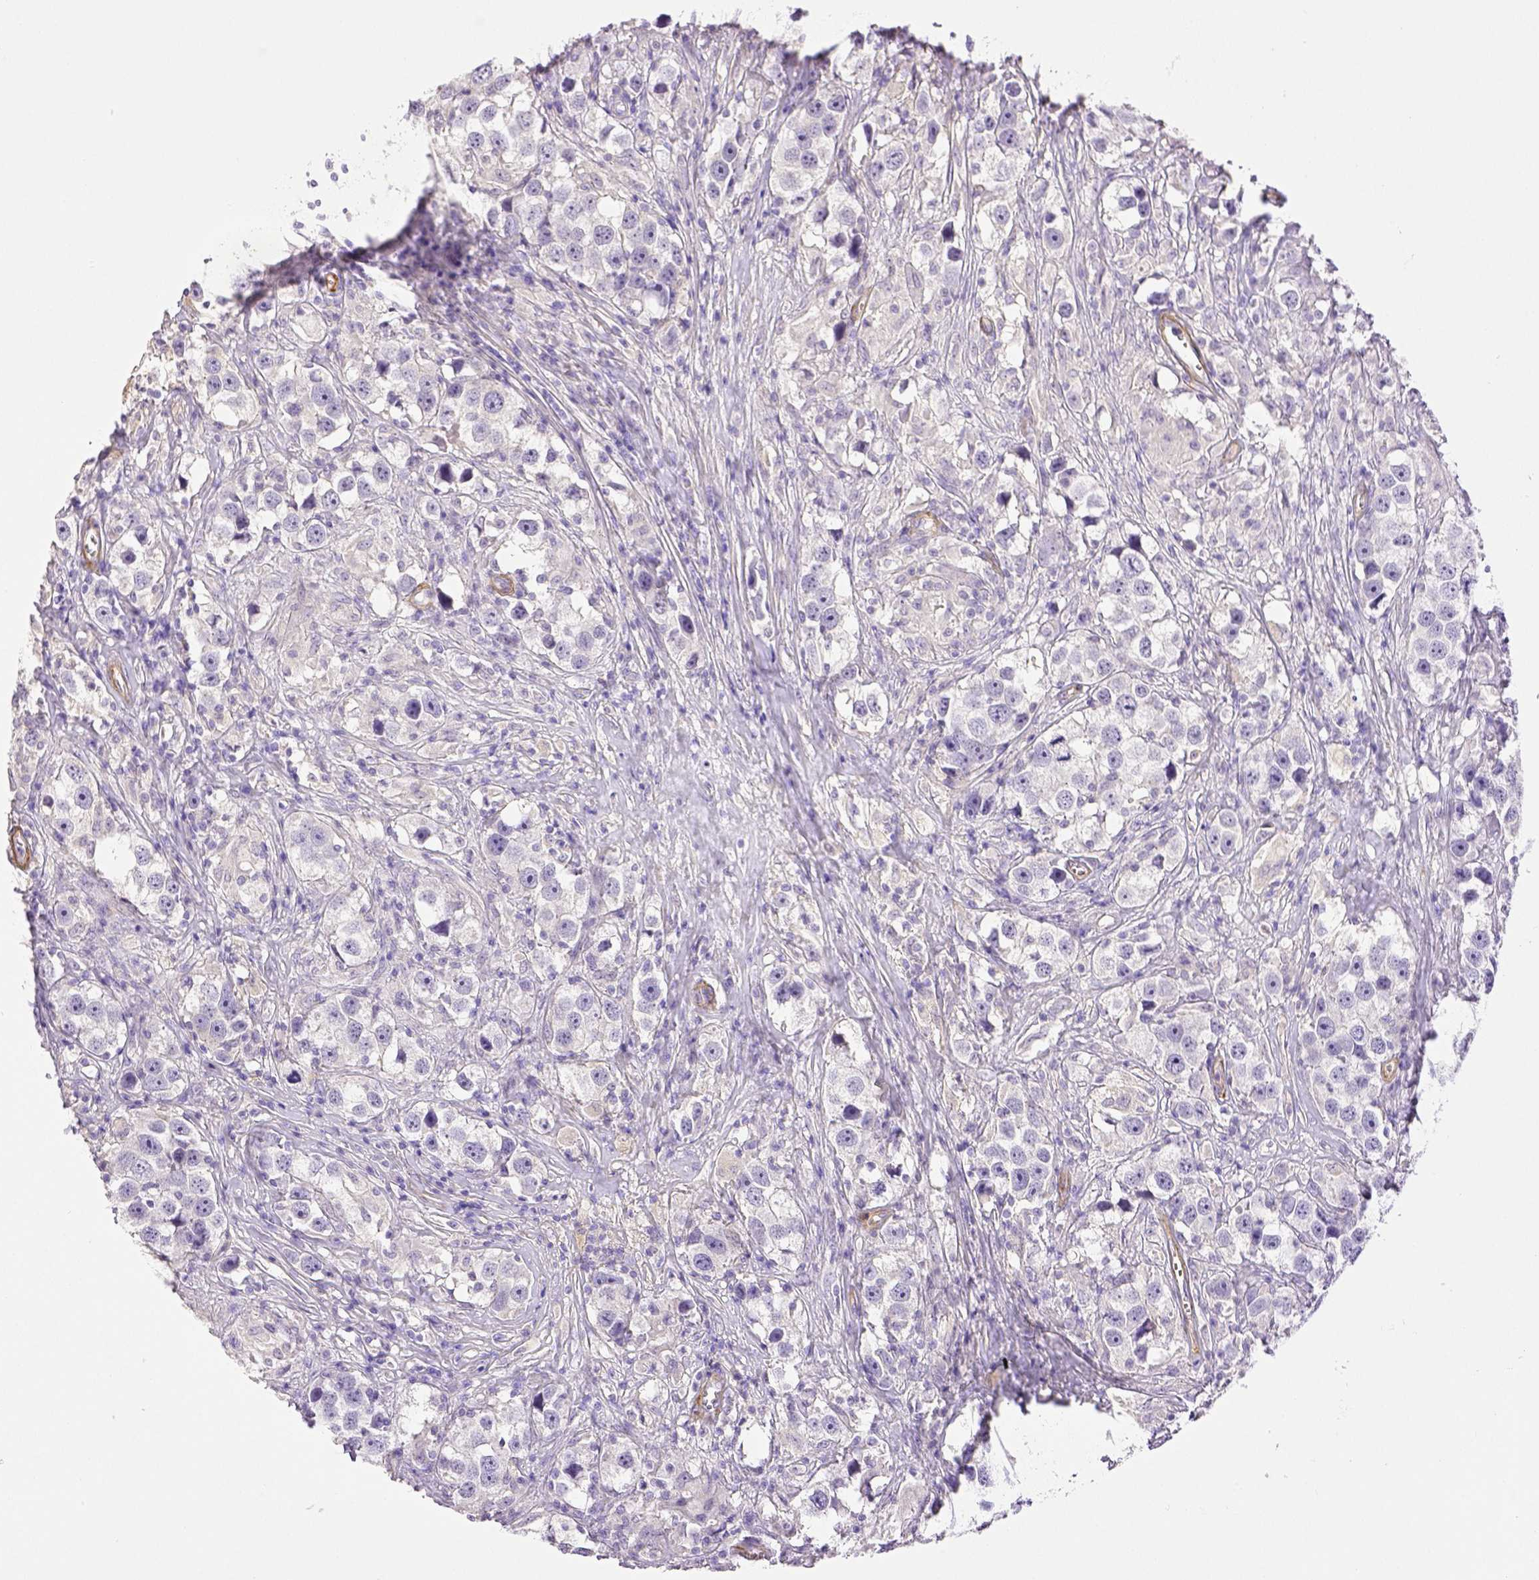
{"staining": {"intensity": "negative", "quantity": "none", "location": "none"}, "tissue": "testis cancer", "cell_type": "Tumor cells", "image_type": "cancer", "snomed": [{"axis": "morphology", "description": "Seminoma, NOS"}, {"axis": "topography", "description": "Testis"}], "caption": "IHC image of neoplastic tissue: human testis cancer stained with DAB (3,3'-diaminobenzidine) reveals no significant protein staining in tumor cells.", "gene": "THY1", "patient": {"sex": "male", "age": 49}}